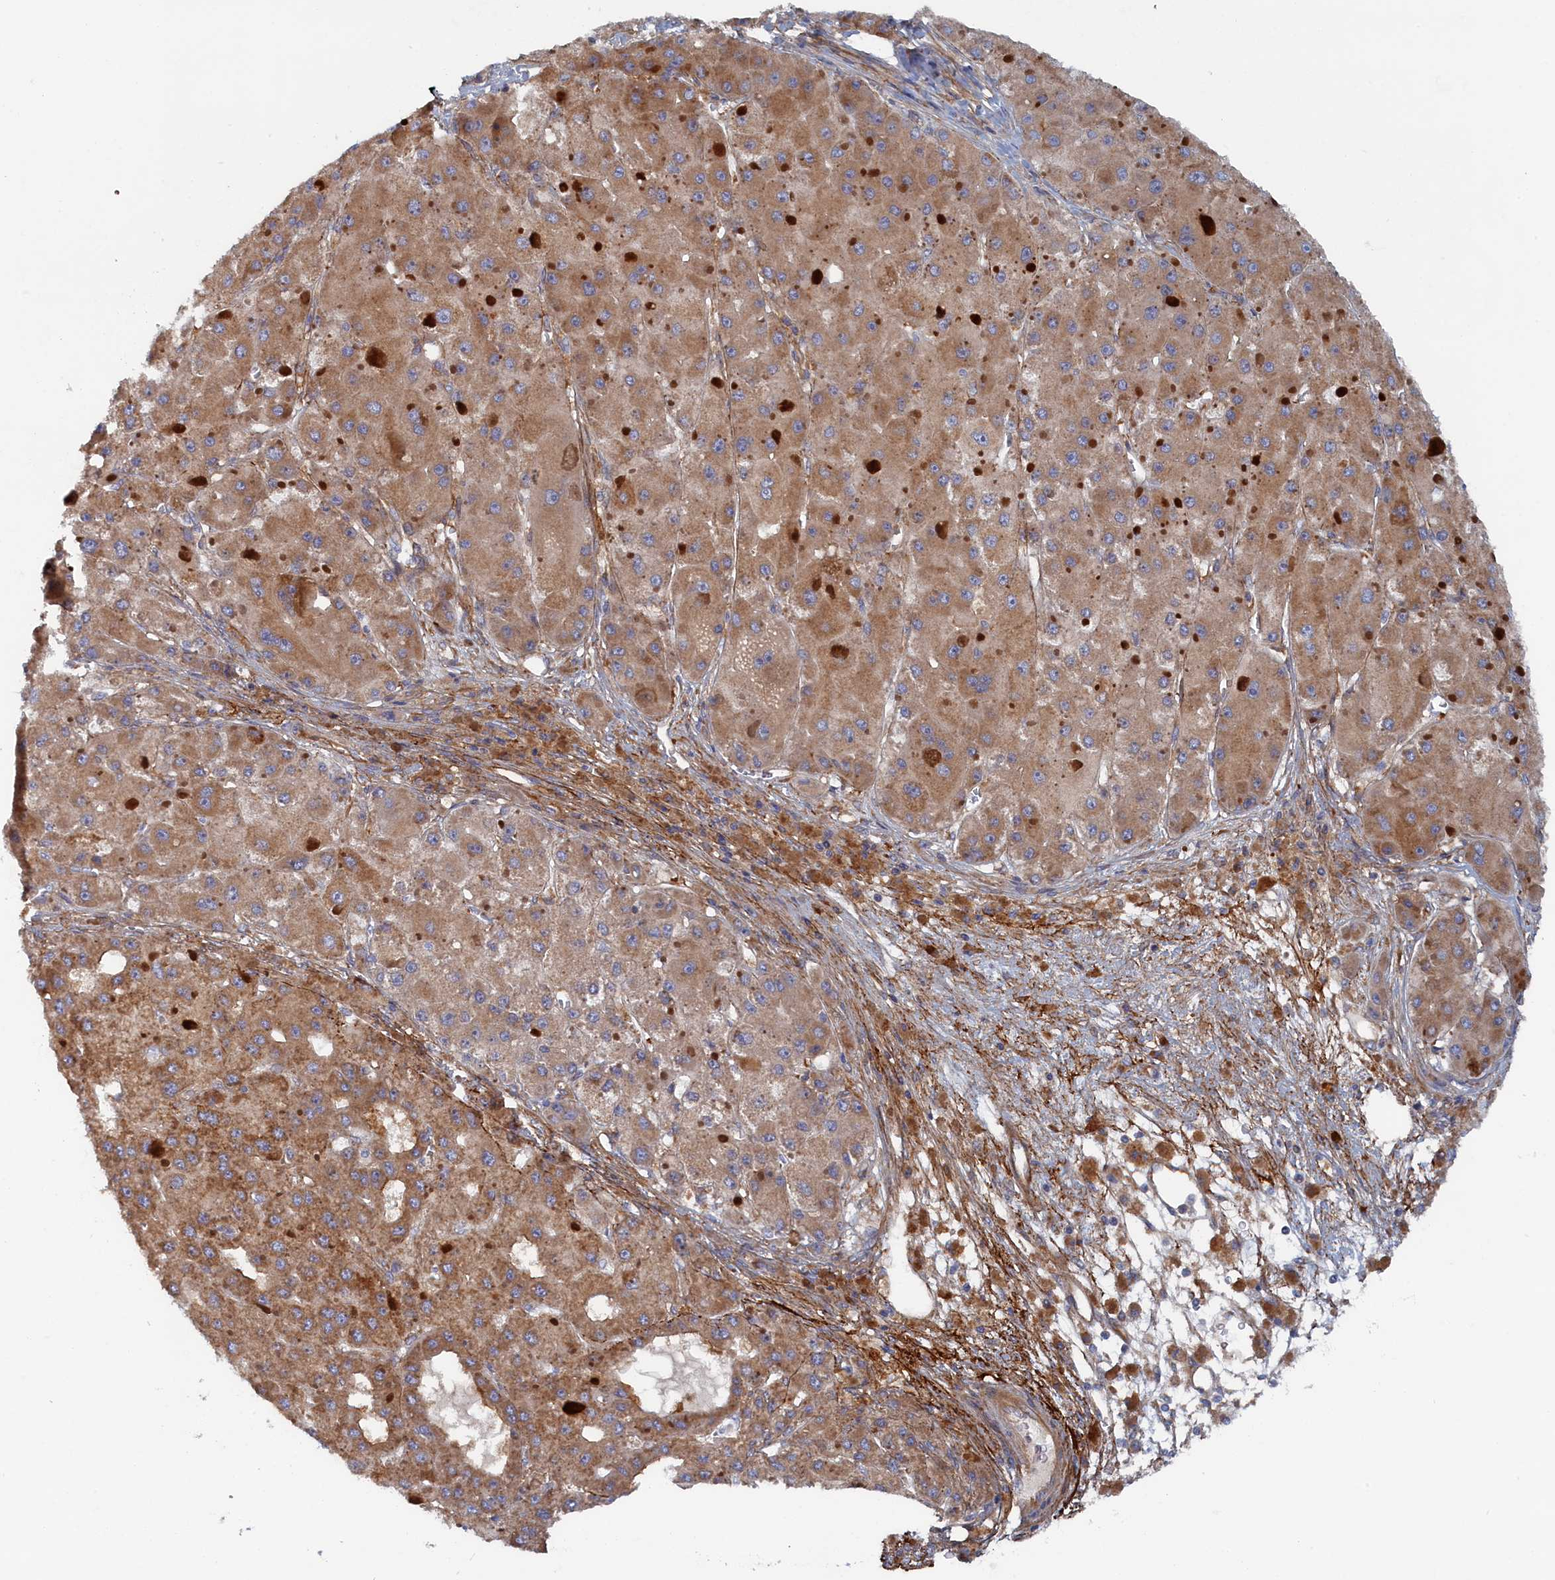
{"staining": {"intensity": "moderate", "quantity": "25%-75%", "location": "cytoplasmic/membranous"}, "tissue": "liver cancer", "cell_type": "Tumor cells", "image_type": "cancer", "snomed": [{"axis": "morphology", "description": "Carcinoma, Hepatocellular, NOS"}, {"axis": "topography", "description": "Liver"}], "caption": "Immunohistochemical staining of human hepatocellular carcinoma (liver) demonstrates moderate cytoplasmic/membranous protein expression in approximately 25%-75% of tumor cells.", "gene": "TMEM196", "patient": {"sex": "female", "age": 73}}